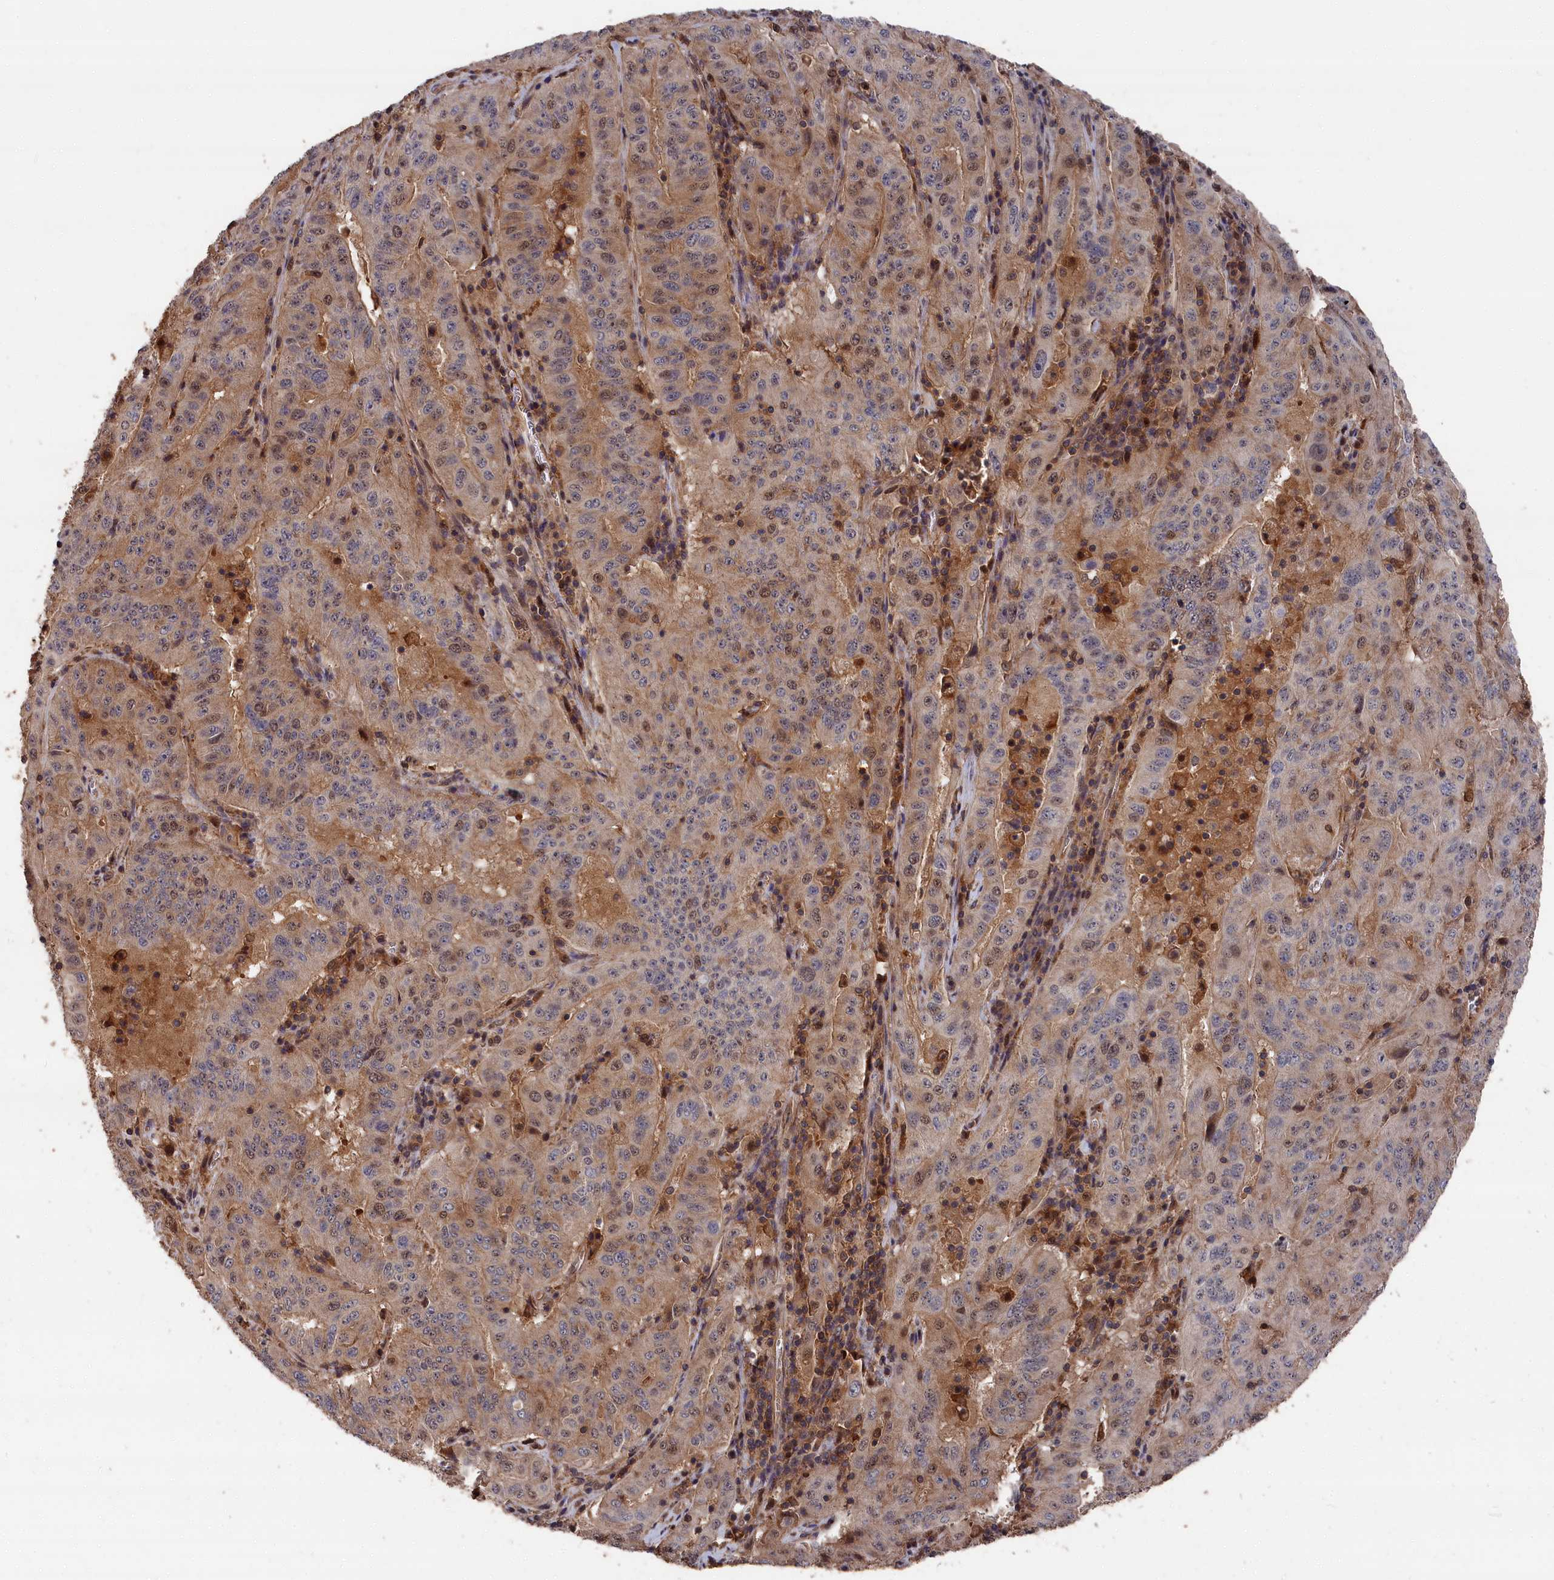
{"staining": {"intensity": "weak", "quantity": "25%-75%", "location": "cytoplasmic/membranous,nuclear"}, "tissue": "pancreatic cancer", "cell_type": "Tumor cells", "image_type": "cancer", "snomed": [{"axis": "morphology", "description": "Adenocarcinoma, NOS"}, {"axis": "topography", "description": "Pancreas"}], "caption": "Immunohistochemical staining of pancreatic adenocarcinoma reveals low levels of weak cytoplasmic/membranous and nuclear positivity in approximately 25%-75% of tumor cells.", "gene": "RMI2", "patient": {"sex": "male", "age": 63}}